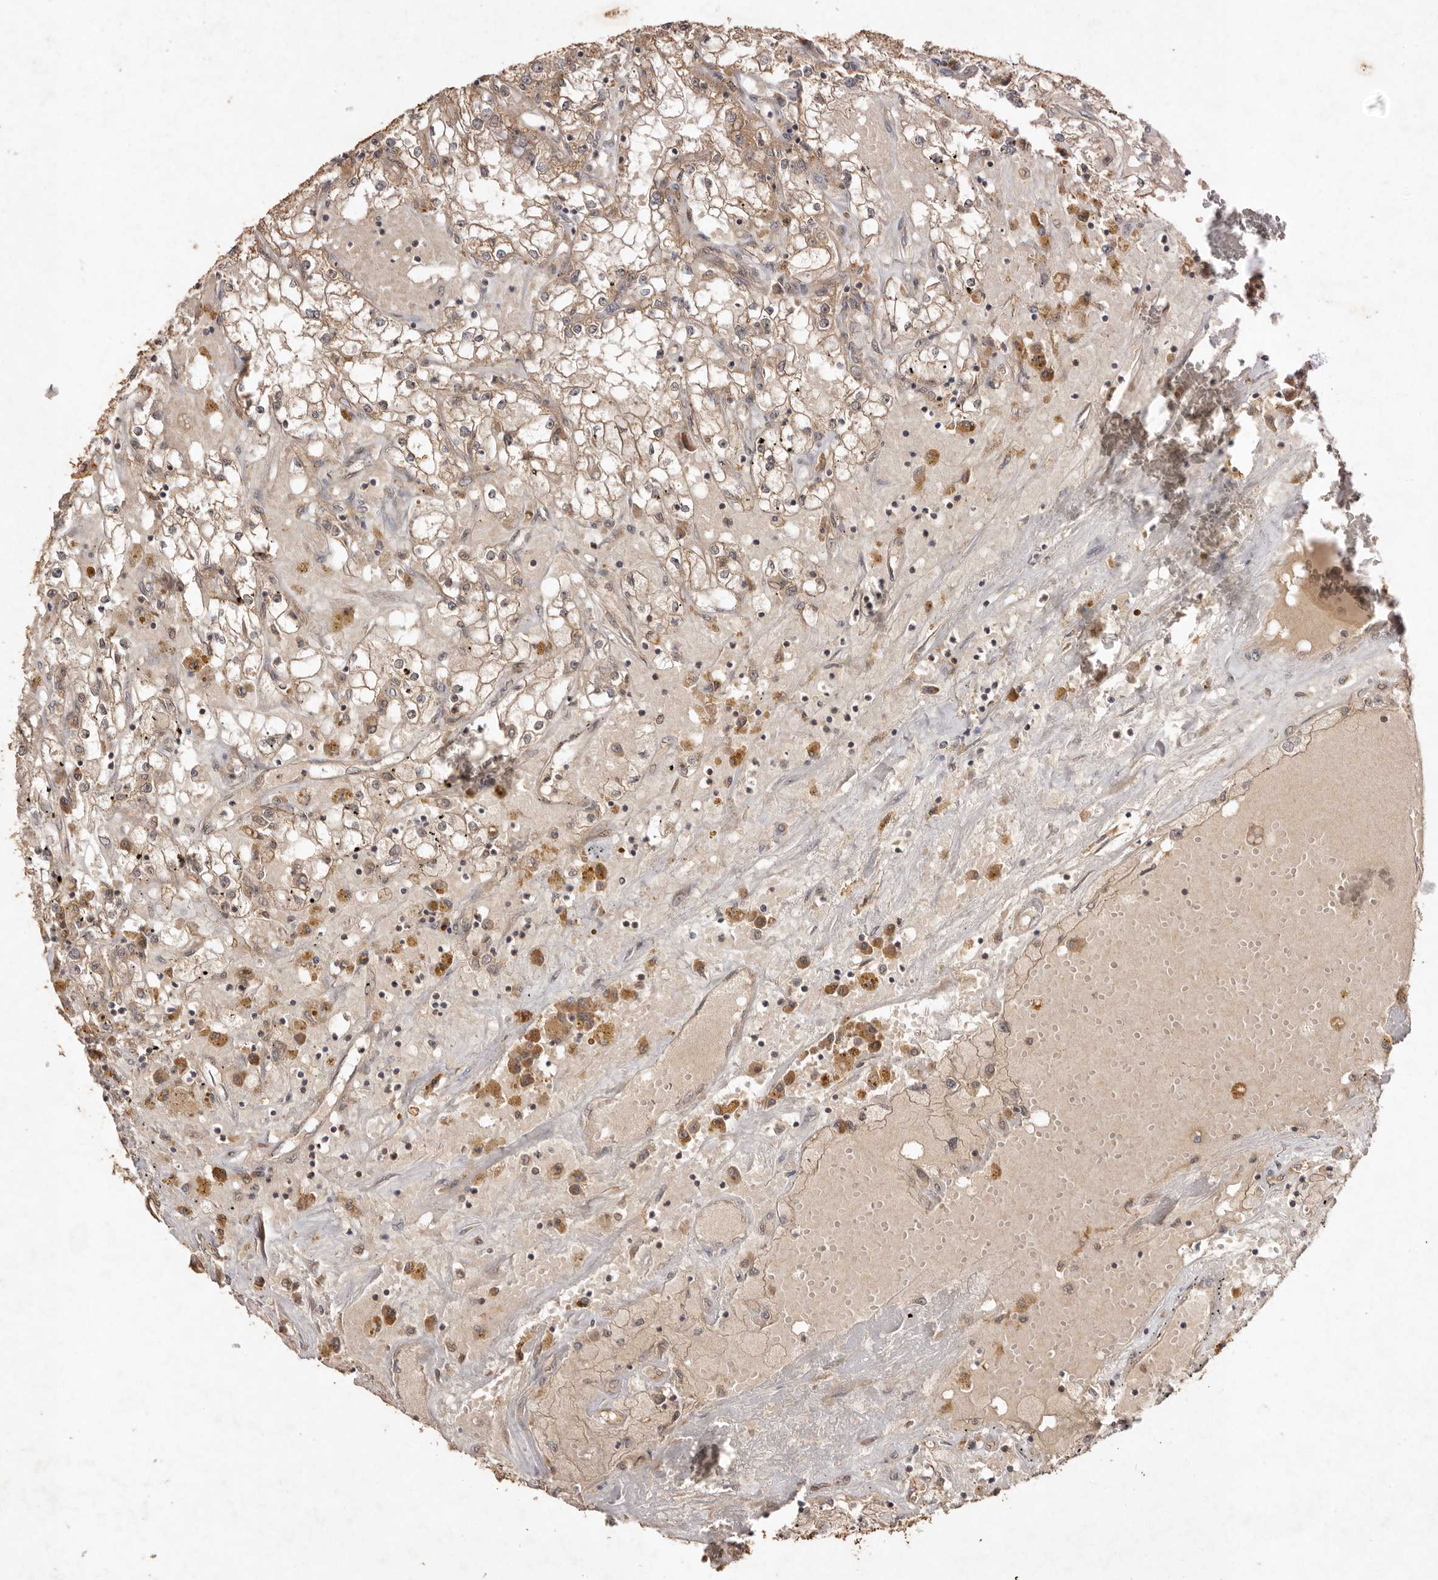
{"staining": {"intensity": "weak", "quantity": ">75%", "location": "cytoplasmic/membranous"}, "tissue": "renal cancer", "cell_type": "Tumor cells", "image_type": "cancer", "snomed": [{"axis": "morphology", "description": "Adenocarcinoma, NOS"}, {"axis": "topography", "description": "Kidney"}], "caption": "An image showing weak cytoplasmic/membranous expression in approximately >75% of tumor cells in renal cancer (adenocarcinoma), as visualized by brown immunohistochemical staining.", "gene": "TARS2", "patient": {"sex": "male", "age": 56}}